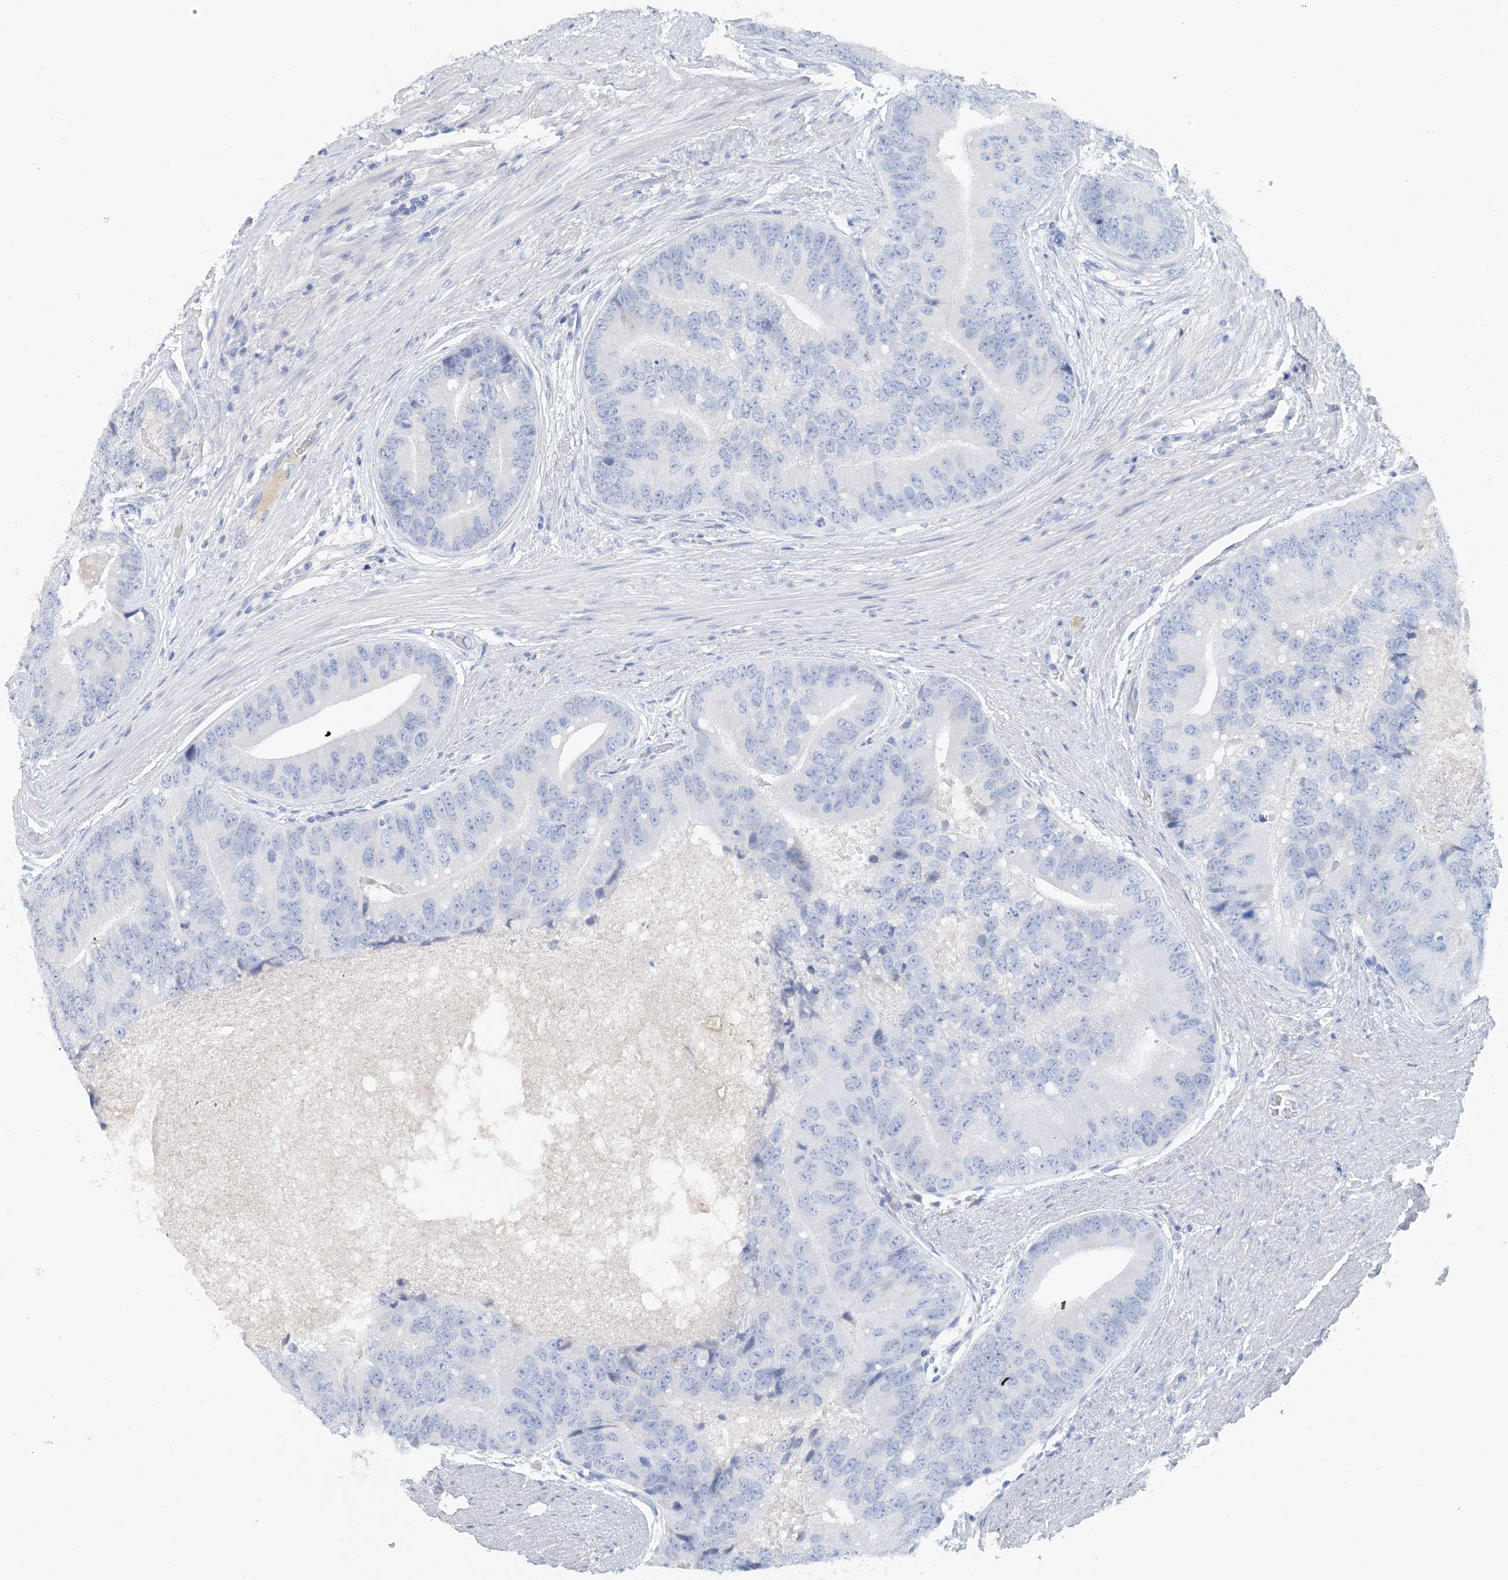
{"staining": {"intensity": "negative", "quantity": "none", "location": "none"}, "tissue": "prostate cancer", "cell_type": "Tumor cells", "image_type": "cancer", "snomed": [{"axis": "morphology", "description": "Adenocarcinoma, High grade"}, {"axis": "topography", "description": "Prostate"}], "caption": "DAB immunohistochemical staining of human prostate cancer demonstrates no significant expression in tumor cells.", "gene": "CTRL", "patient": {"sex": "male", "age": 70}}